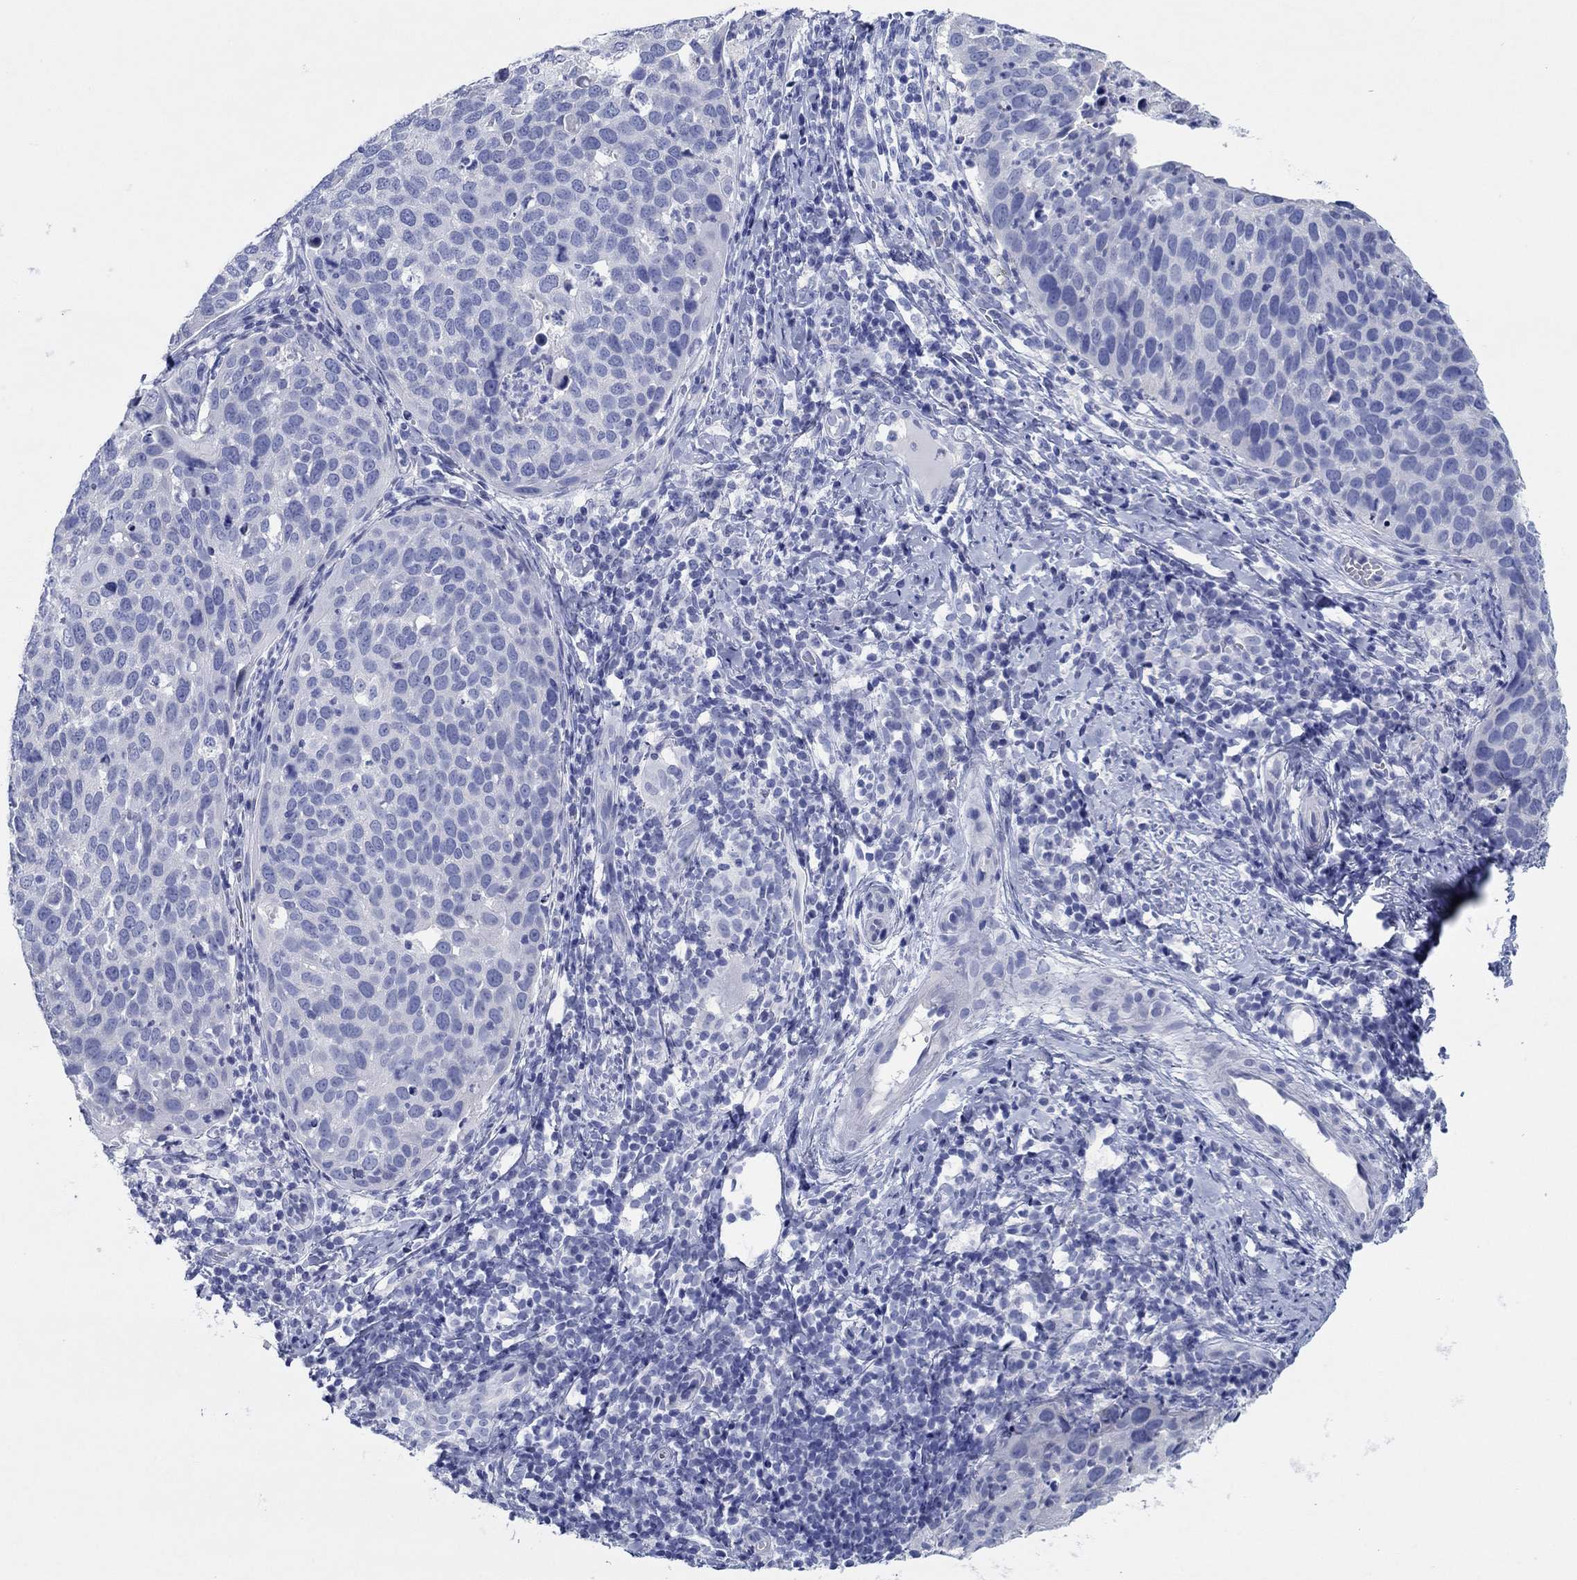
{"staining": {"intensity": "negative", "quantity": "none", "location": "none"}, "tissue": "cervical cancer", "cell_type": "Tumor cells", "image_type": "cancer", "snomed": [{"axis": "morphology", "description": "Squamous cell carcinoma, NOS"}, {"axis": "topography", "description": "Cervix"}], "caption": "Cervical cancer stained for a protein using IHC displays no expression tumor cells.", "gene": "HCRT", "patient": {"sex": "female", "age": 54}}